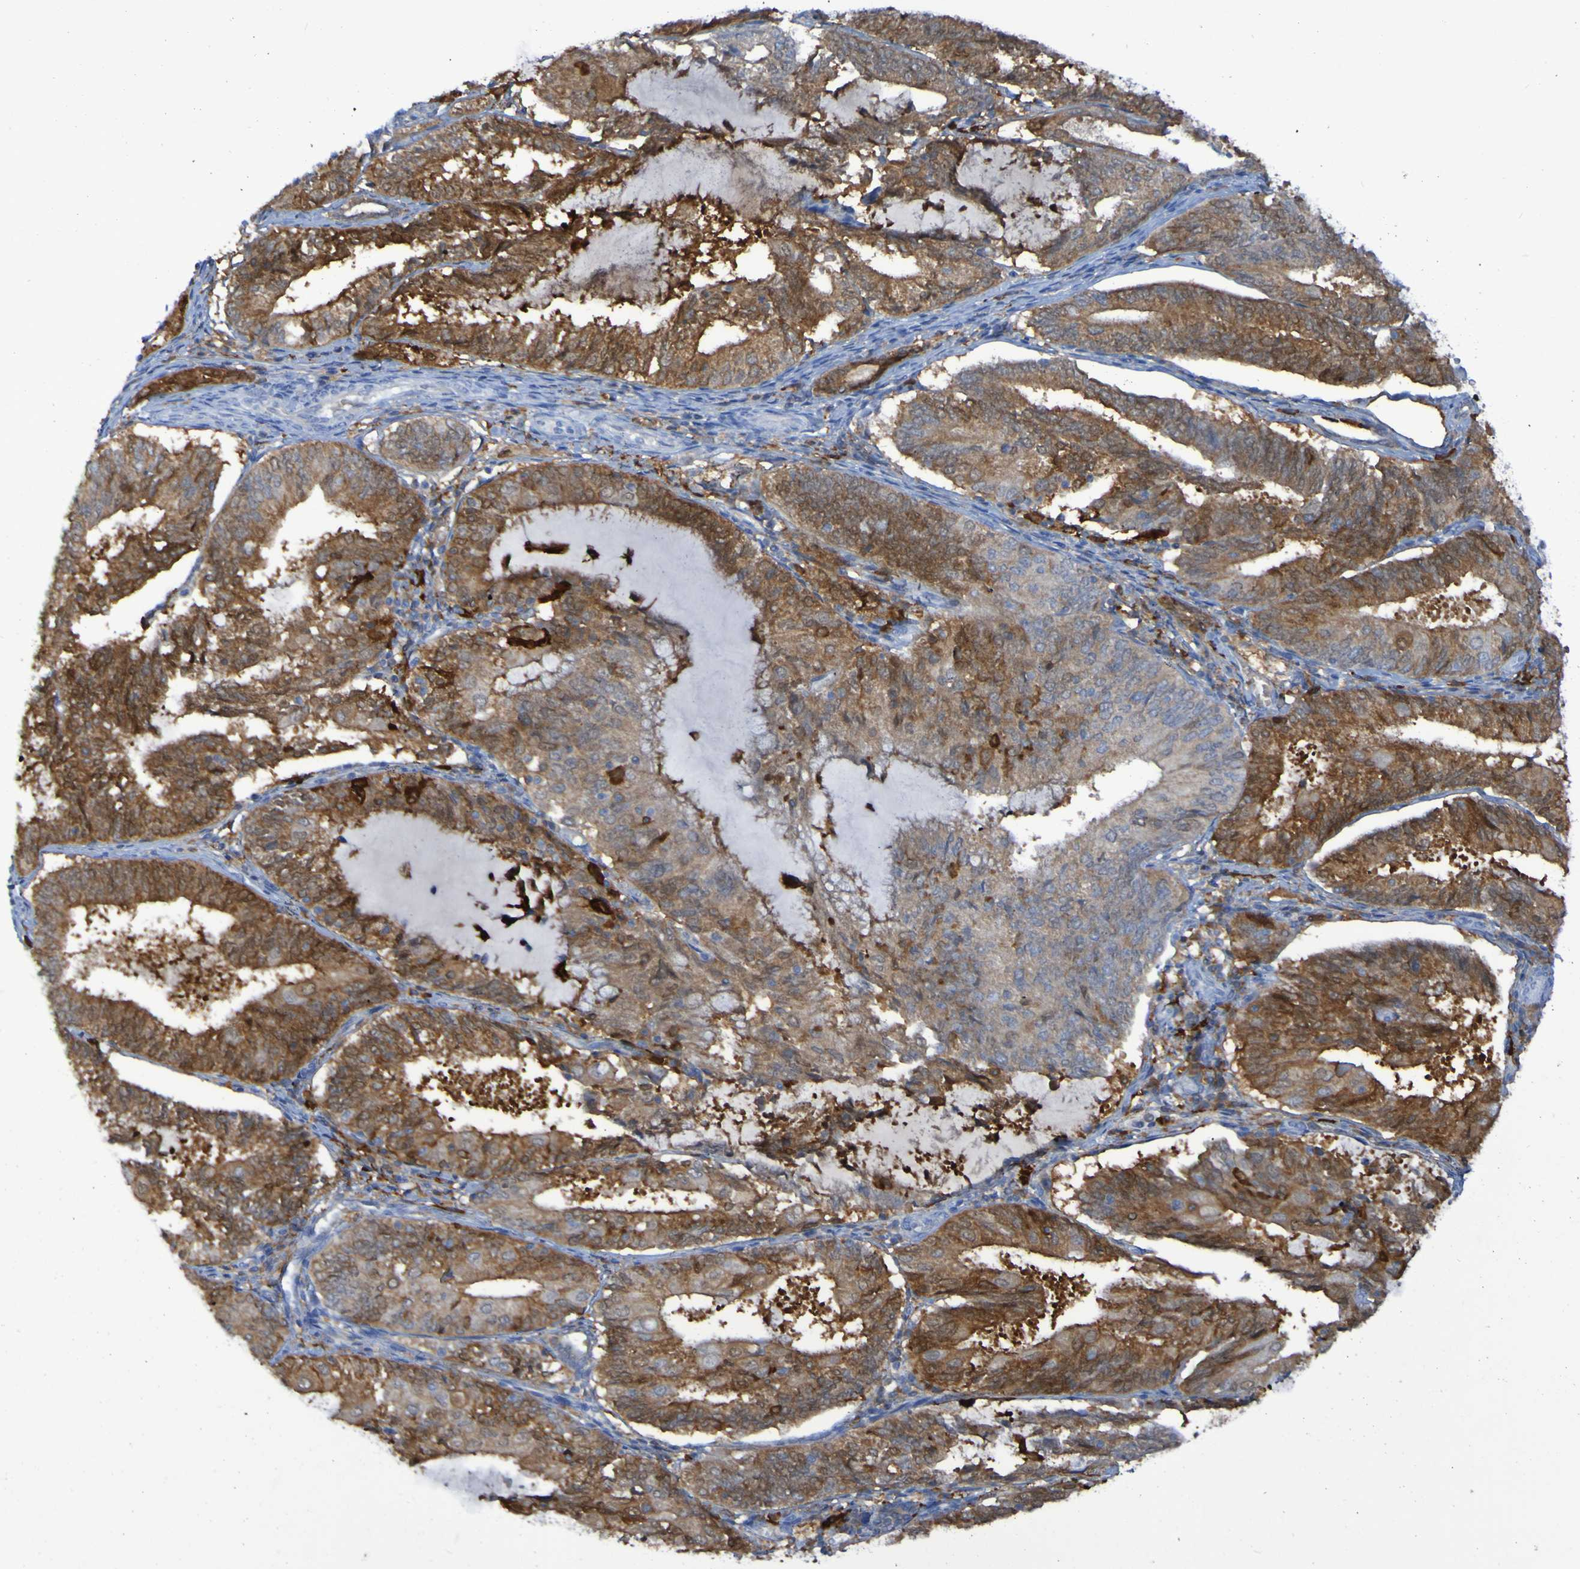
{"staining": {"intensity": "moderate", "quantity": ">75%", "location": "cytoplasmic/membranous"}, "tissue": "endometrial cancer", "cell_type": "Tumor cells", "image_type": "cancer", "snomed": [{"axis": "morphology", "description": "Adenocarcinoma, NOS"}, {"axis": "topography", "description": "Endometrium"}], "caption": "IHC photomicrograph of endometrial adenocarcinoma stained for a protein (brown), which demonstrates medium levels of moderate cytoplasmic/membranous expression in about >75% of tumor cells.", "gene": "MPPE1", "patient": {"sex": "female", "age": 81}}